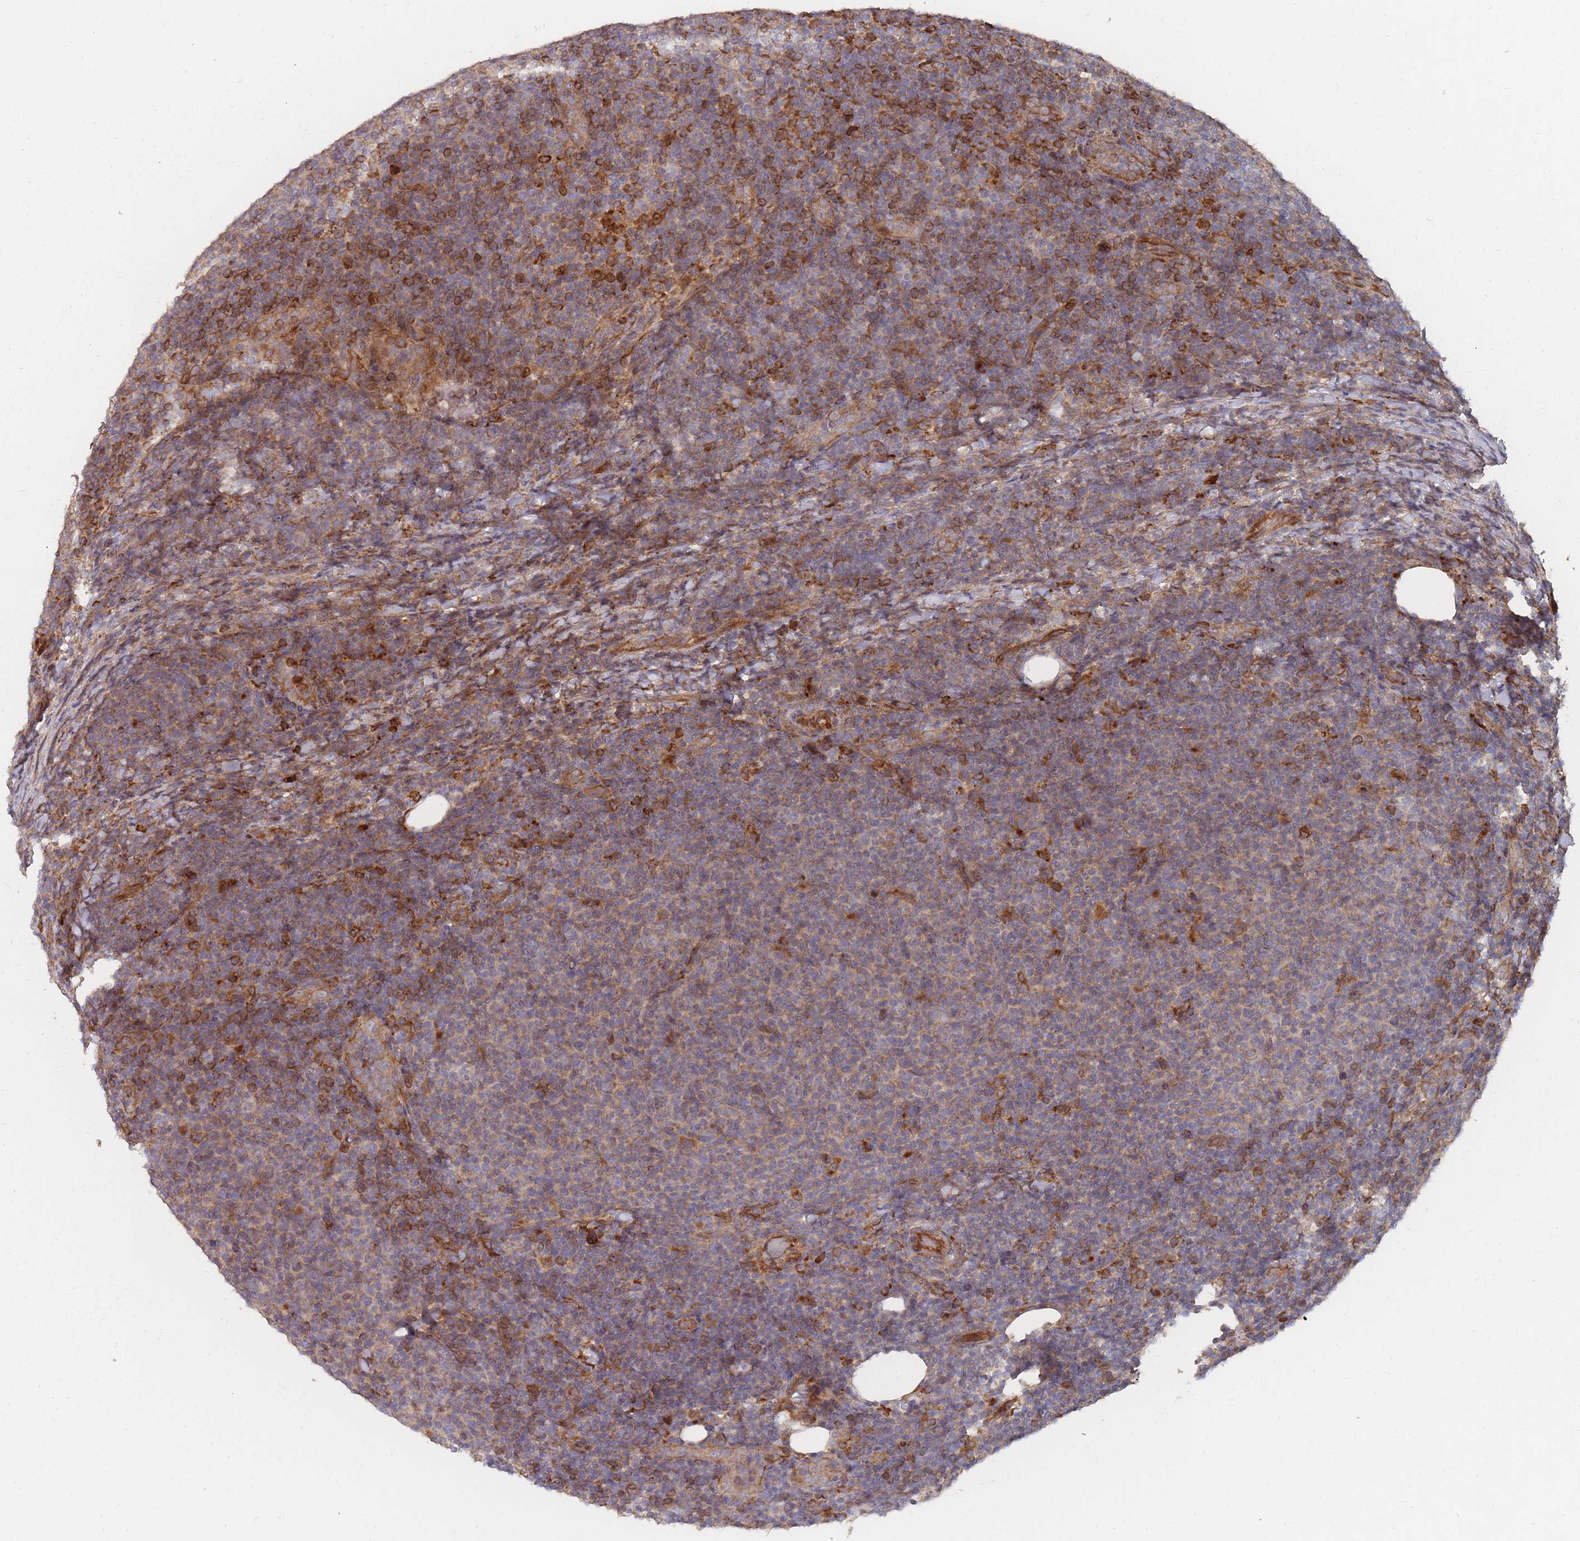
{"staining": {"intensity": "moderate", "quantity": ">75%", "location": "cytoplasmic/membranous"}, "tissue": "lymphoma", "cell_type": "Tumor cells", "image_type": "cancer", "snomed": [{"axis": "morphology", "description": "Malignant lymphoma, non-Hodgkin's type, Low grade"}, {"axis": "topography", "description": "Lymph node"}], "caption": "DAB immunohistochemical staining of lymphoma demonstrates moderate cytoplasmic/membranous protein expression in about >75% of tumor cells. (brown staining indicates protein expression, while blue staining denotes nuclei).", "gene": "THSD7B", "patient": {"sex": "male", "age": 66}}